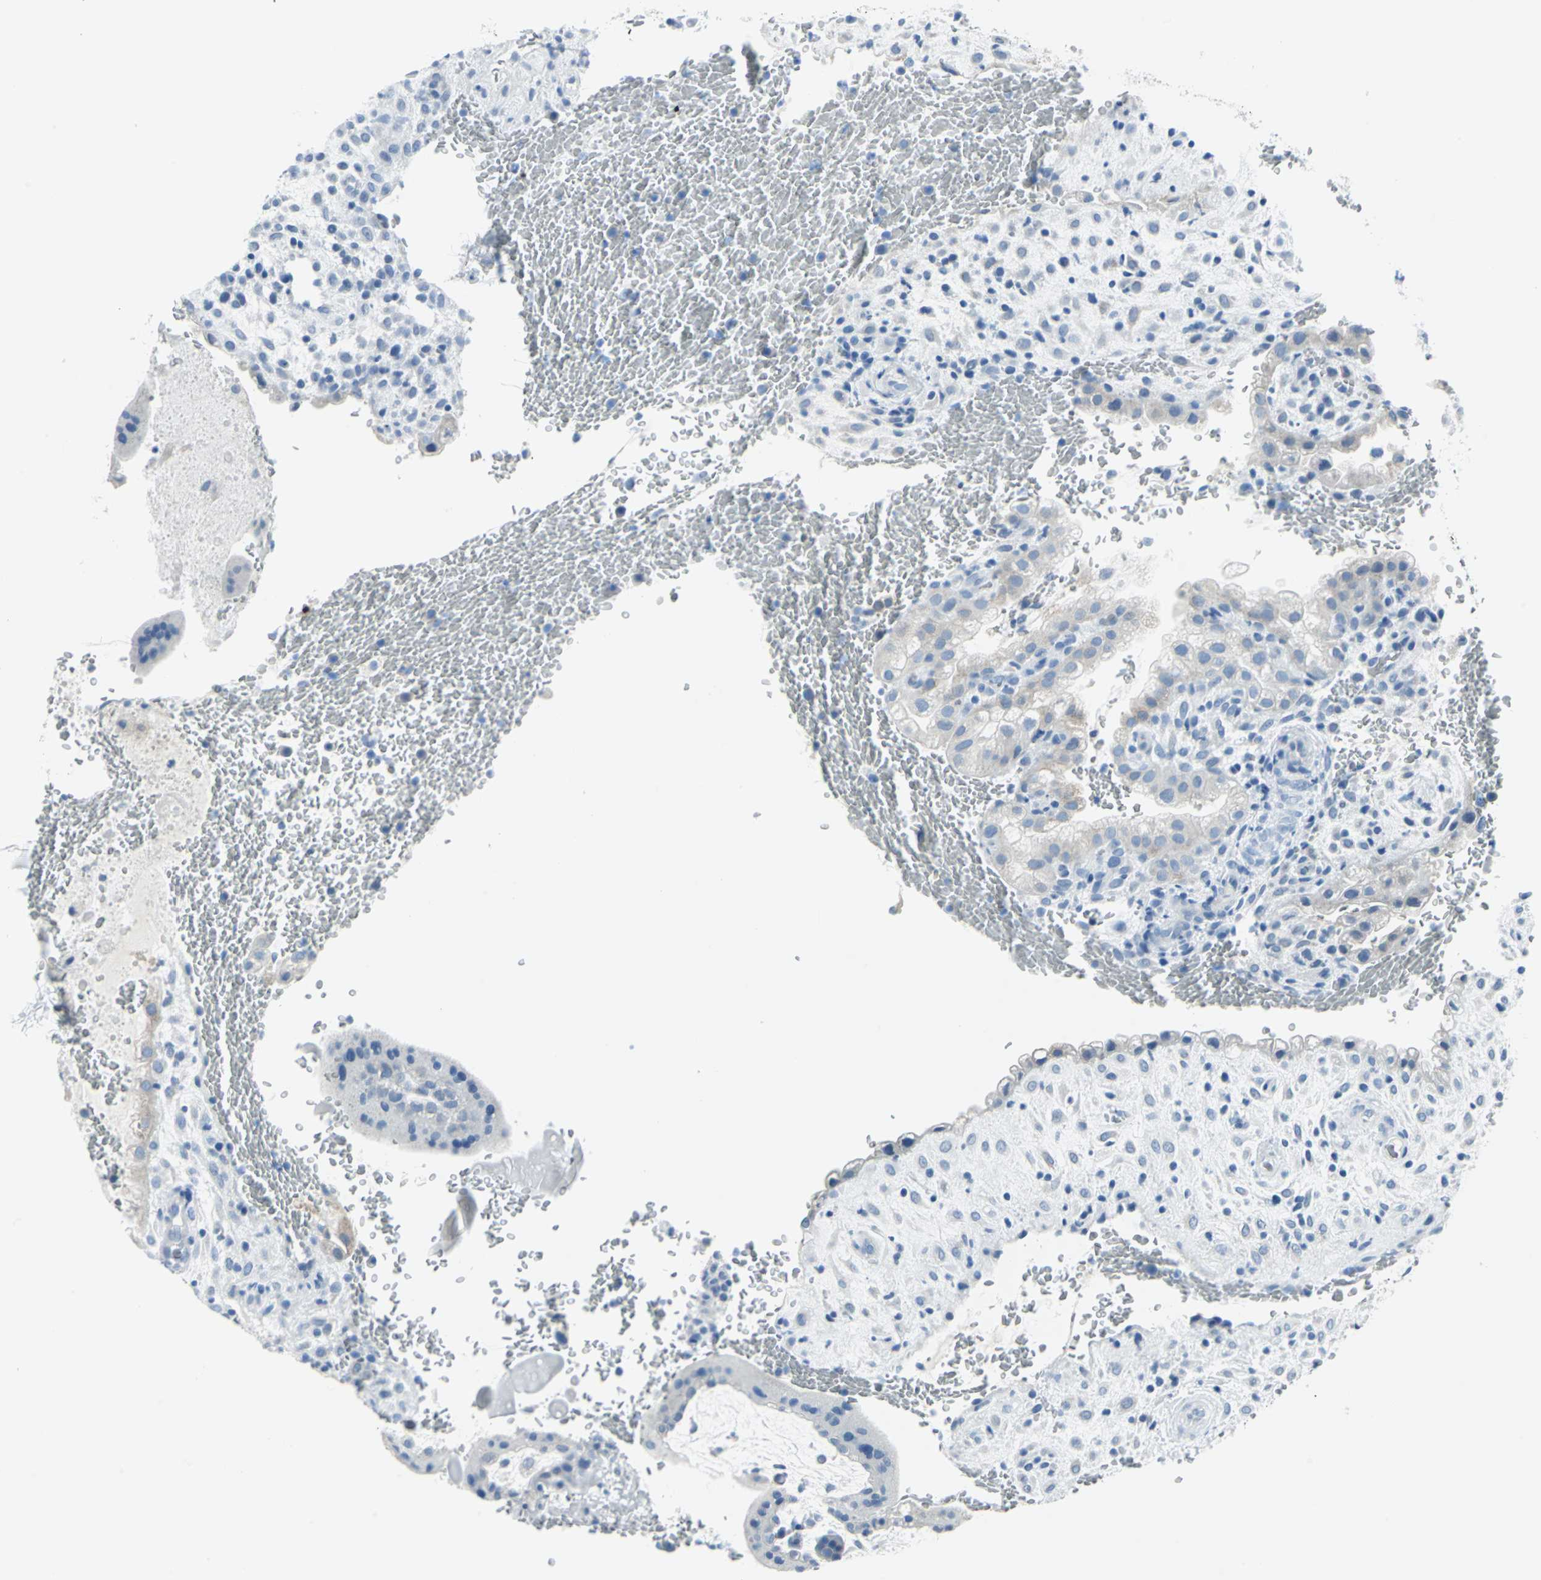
{"staining": {"intensity": "negative", "quantity": "none", "location": "none"}, "tissue": "placenta", "cell_type": "Decidual cells", "image_type": "normal", "snomed": [{"axis": "morphology", "description": "Normal tissue, NOS"}, {"axis": "topography", "description": "Placenta"}], "caption": "Image shows no protein expression in decidual cells of normal placenta. The staining was performed using DAB (3,3'-diaminobenzidine) to visualize the protein expression in brown, while the nuclei were stained in blue with hematoxylin (Magnification: 20x).", "gene": "CYB5A", "patient": {"sex": "female", "age": 35}}